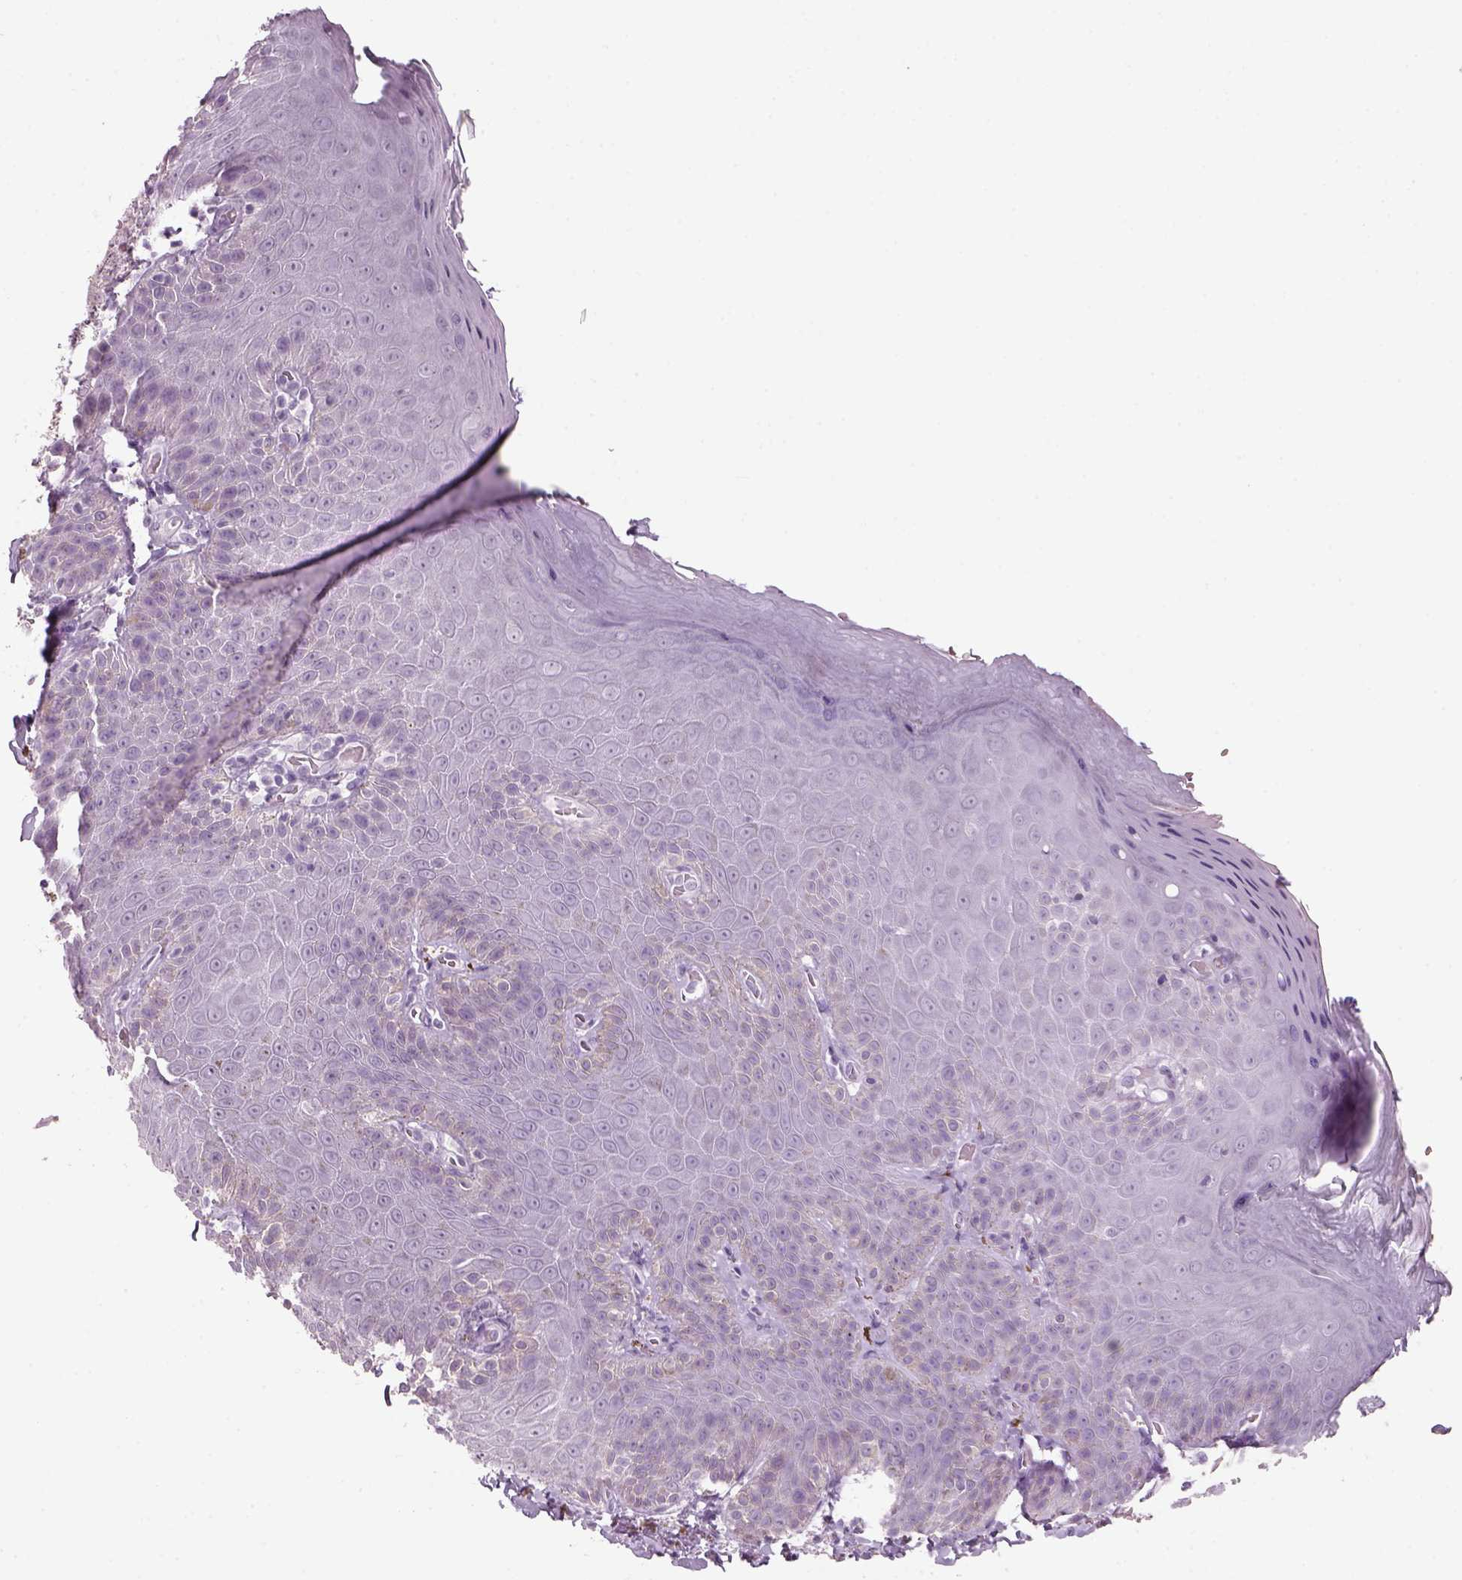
{"staining": {"intensity": "negative", "quantity": "none", "location": "none"}, "tissue": "skin", "cell_type": "Epidermal cells", "image_type": "normal", "snomed": [{"axis": "morphology", "description": "Normal tissue, NOS"}, {"axis": "topography", "description": "Anal"}], "caption": "IHC image of normal skin: human skin stained with DAB demonstrates no significant protein expression in epidermal cells.", "gene": "SLC6A2", "patient": {"sex": "male", "age": 53}}